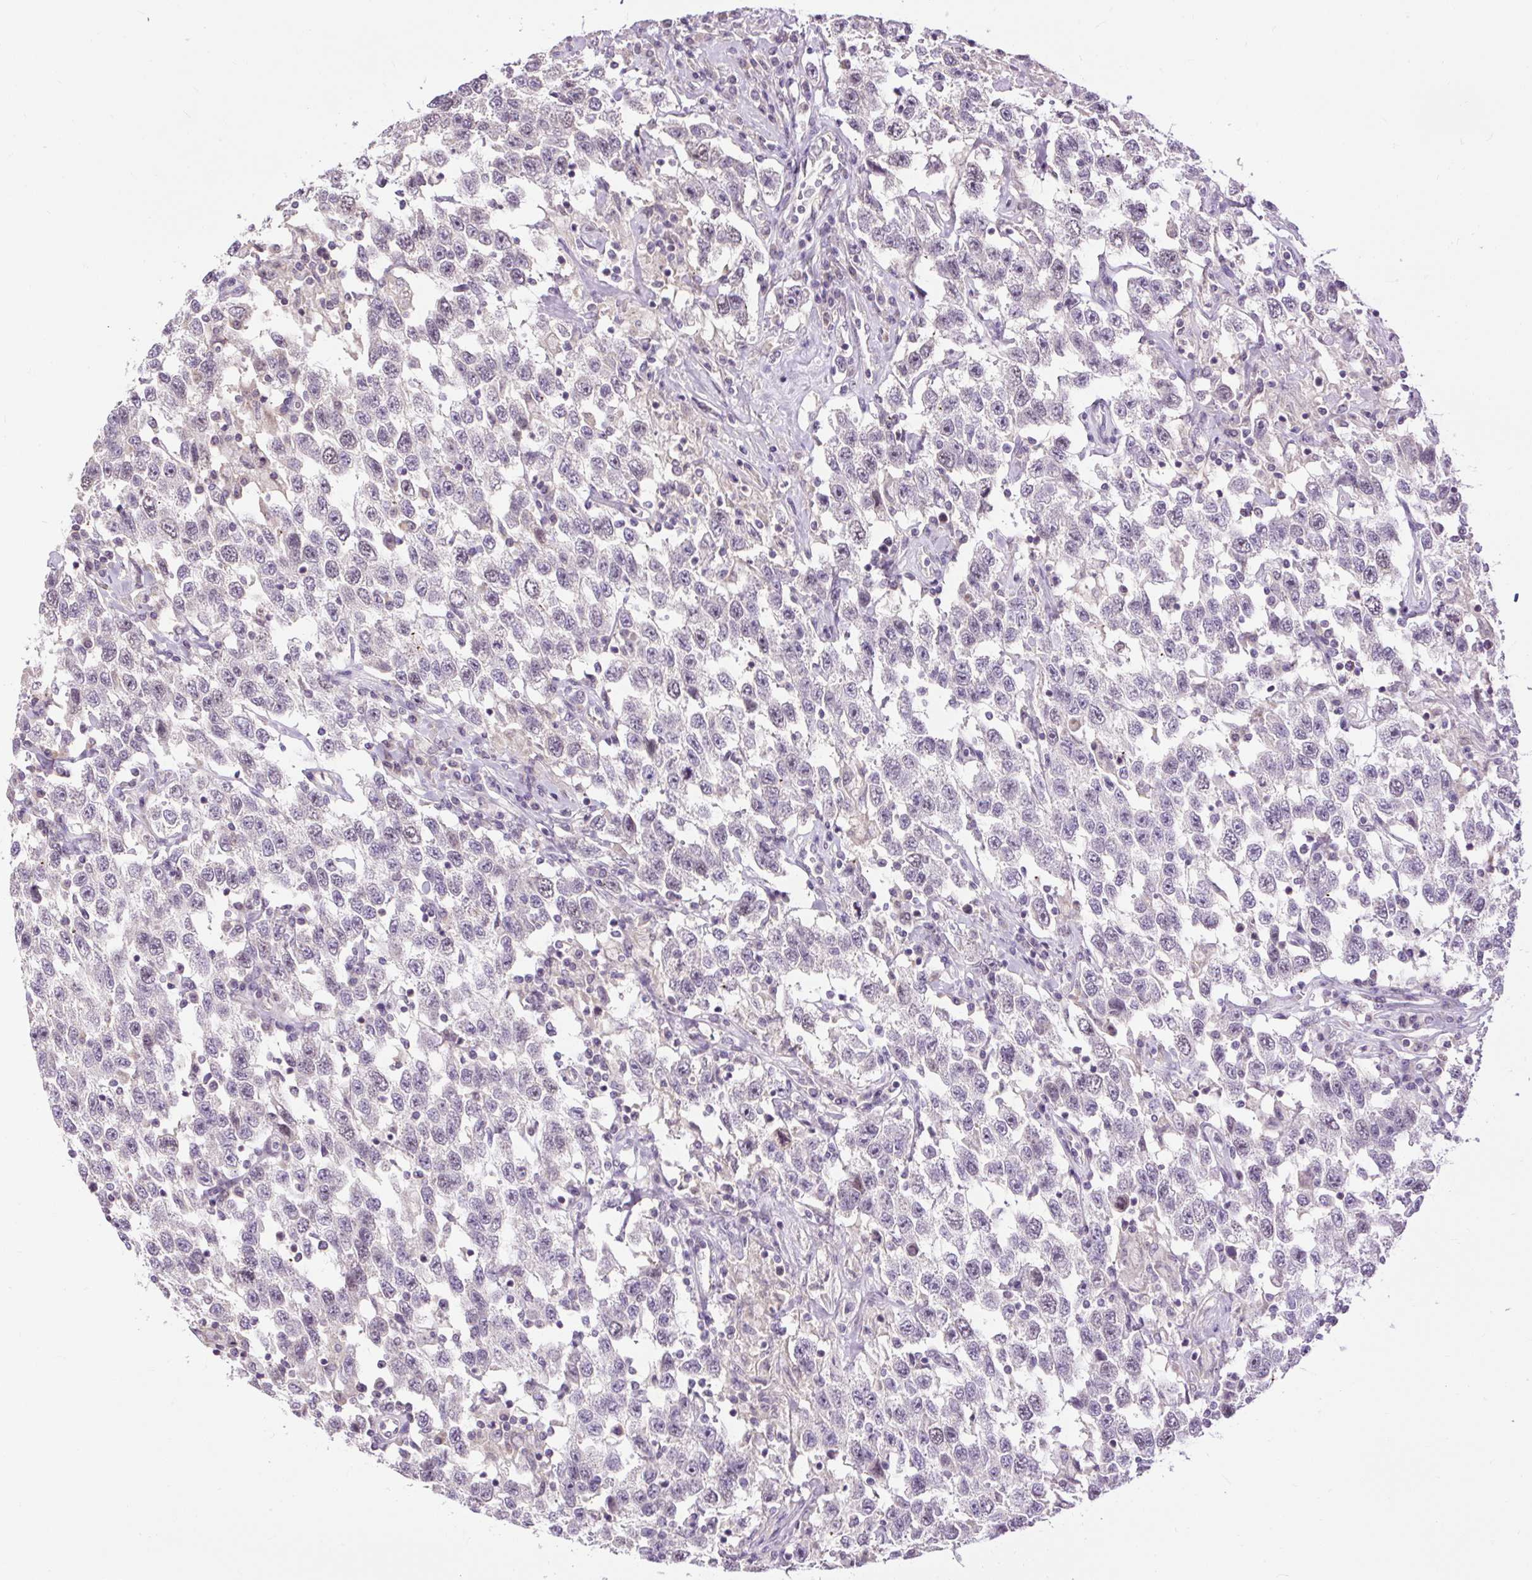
{"staining": {"intensity": "weak", "quantity": "<25%", "location": "nuclear"}, "tissue": "testis cancer", "cell_type": "Tumor cells", "image_type": "cancer", "snomed": [{"axis": "morphology", "description": "Seminoma, NOS"}, {"axis": "topography", "description": "Testis"}], "caption": "This is an immunohistochemistry (IHC) micrograph of seminoma (testis). There is no staining in tumor cells.", "gene": "RACGAP1", "patient": {"sex": "male", "age": 41}}